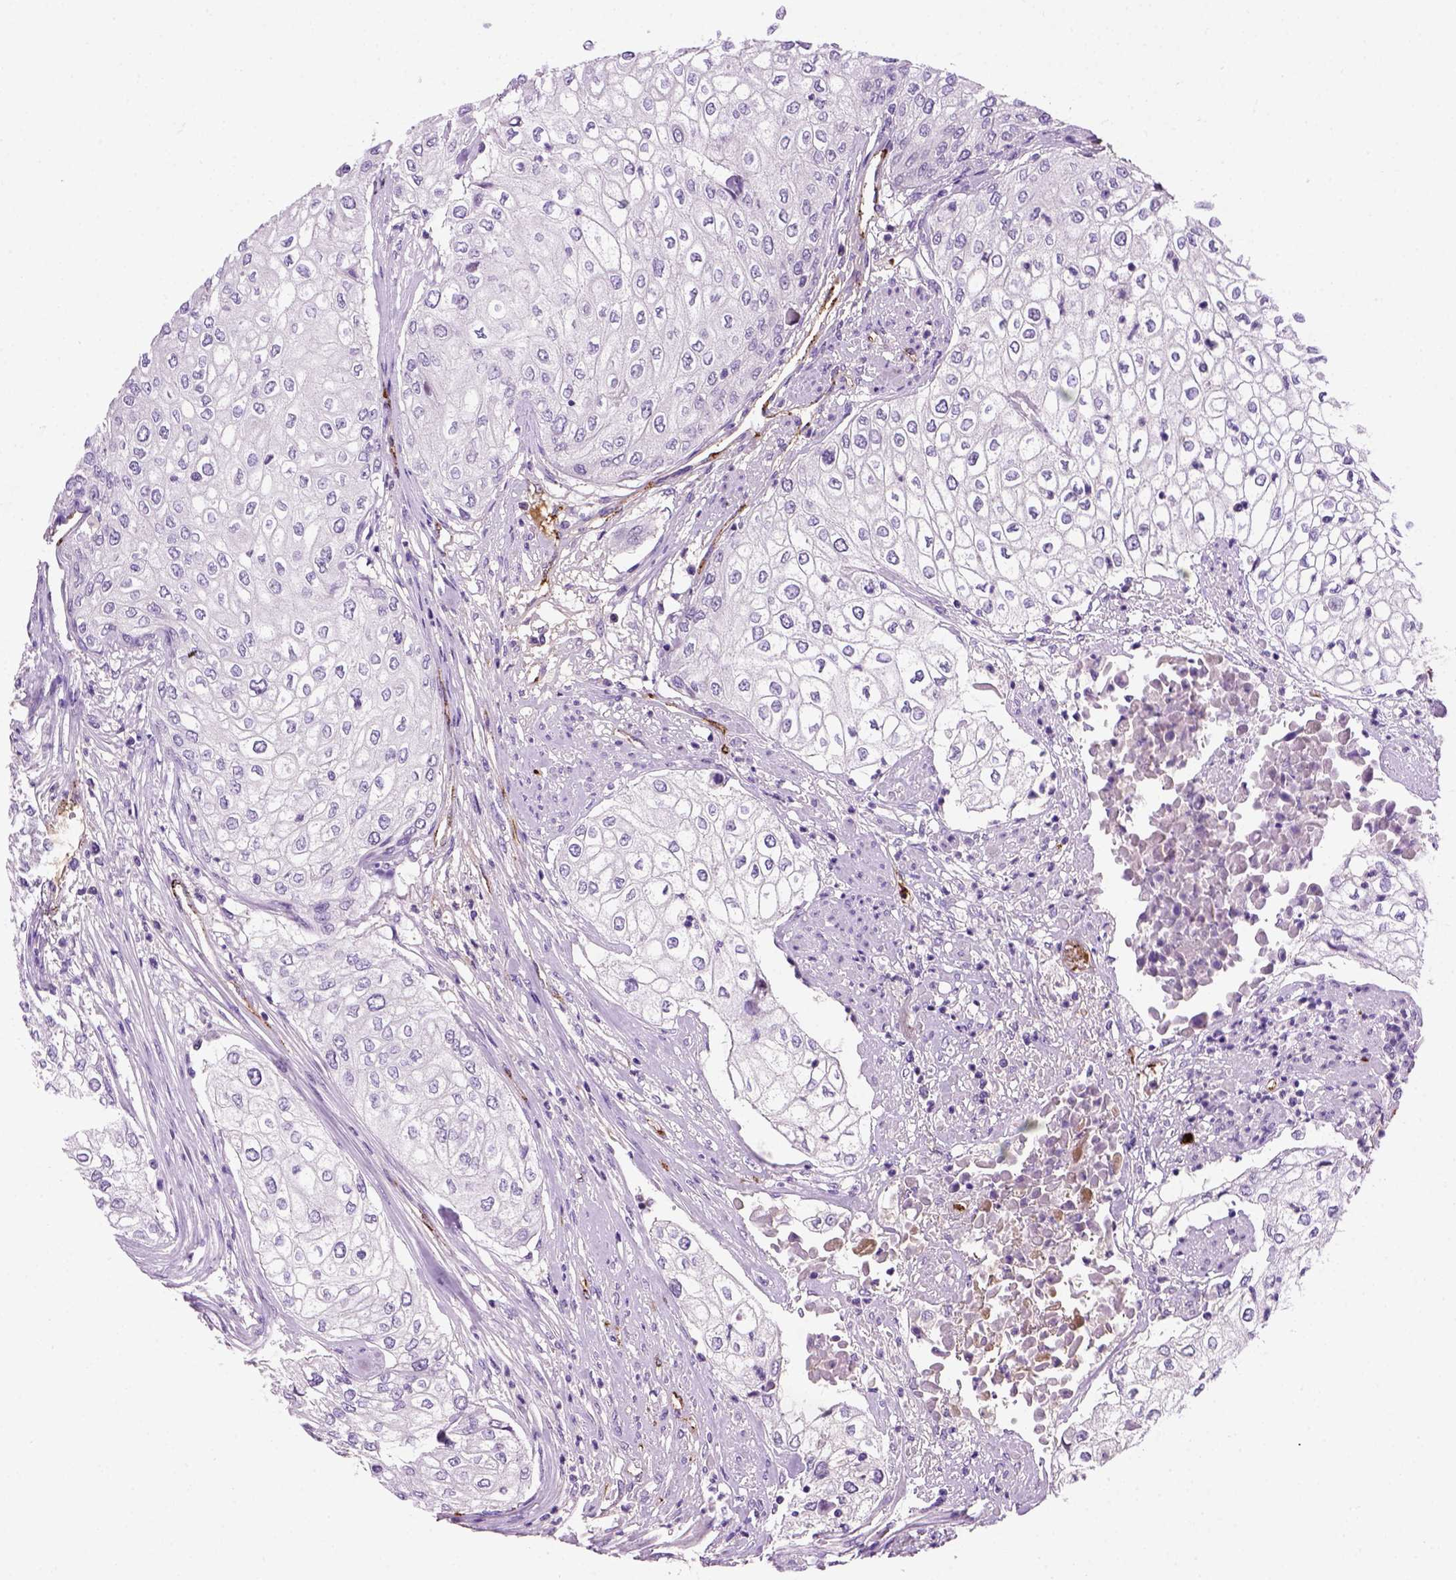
{"staining": {"intensity": "negative", "quantity": "none", "location": "none"}, "tissue": "urothelial cancer", "cell_type": "Tumor cells", "image_type": "cancer", "snomed": [{"axis": "morphology", "description": "Urothelial carcinoma, High grade"}, {"axis": "topography", "description": "Urinary bladder"}], "caption": "Image shows no protein staining in tumor cells of high-grade urothelial carcinoma tissue. (IHC, brightfield microscopy, high magnification).", "gene": "VWF", "patient": {"sex": "male", "age": 62}}